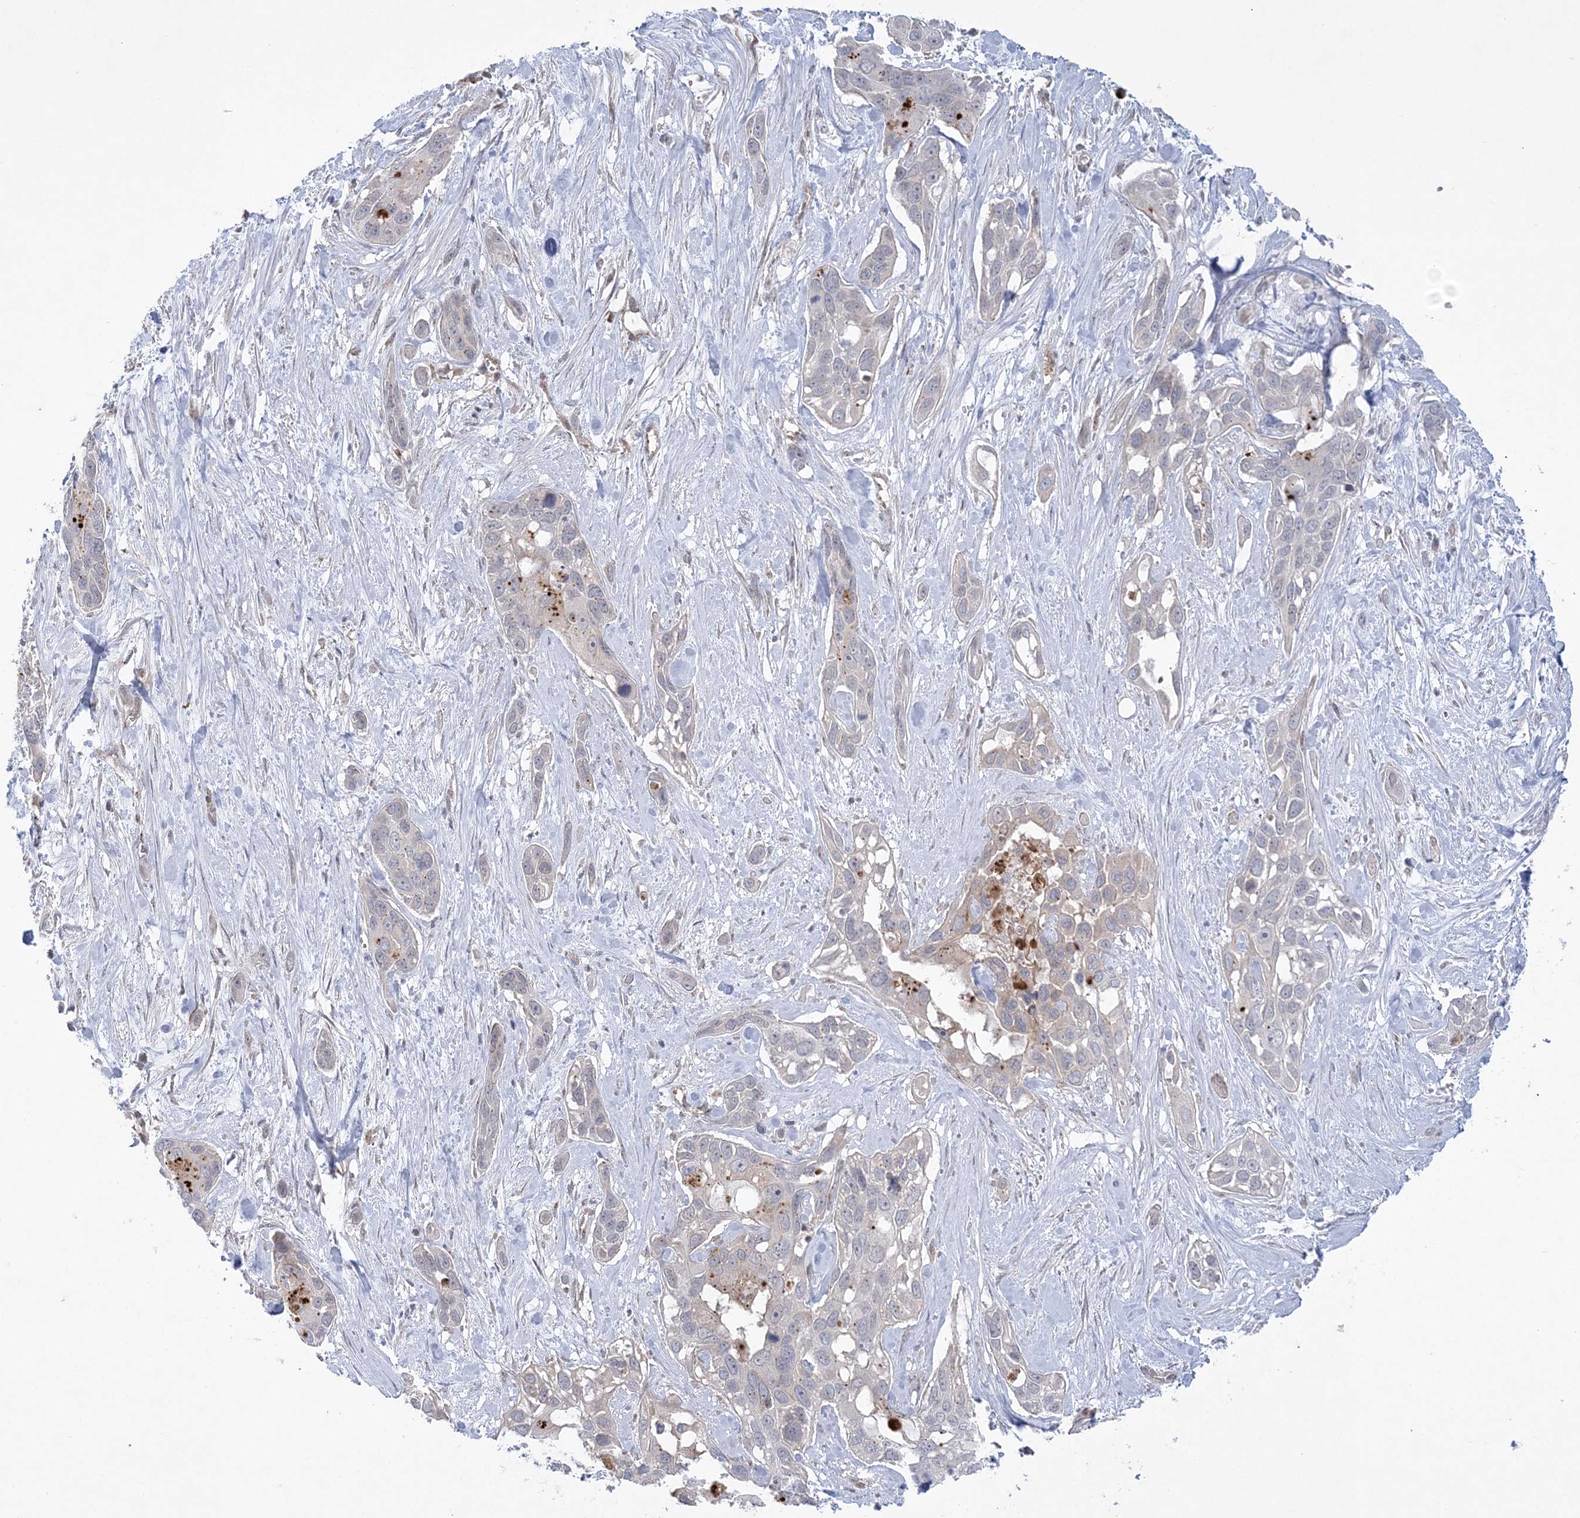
{"staining": {"intensity": "negative", "quantity": "none", "location": "none"}, "tissue": "pancreatic cancer", "cell_type": "Tumor cells", "image_type": "cancer", "snomed": [{"axis": "morphology", "description": "Adenocarcinoma, NOS"}, {"axis": "topography", "description": "Pancreas"}], "caption": "Pancreatic adenocarcinoma was stained to show a protein in brown. There is no significant positivity in tumor cells. (DAB immunohistochemistry (IHC), high magnification).", "gene": "ADAMTS12", "patient": {"sex": "female", "age": 60}}